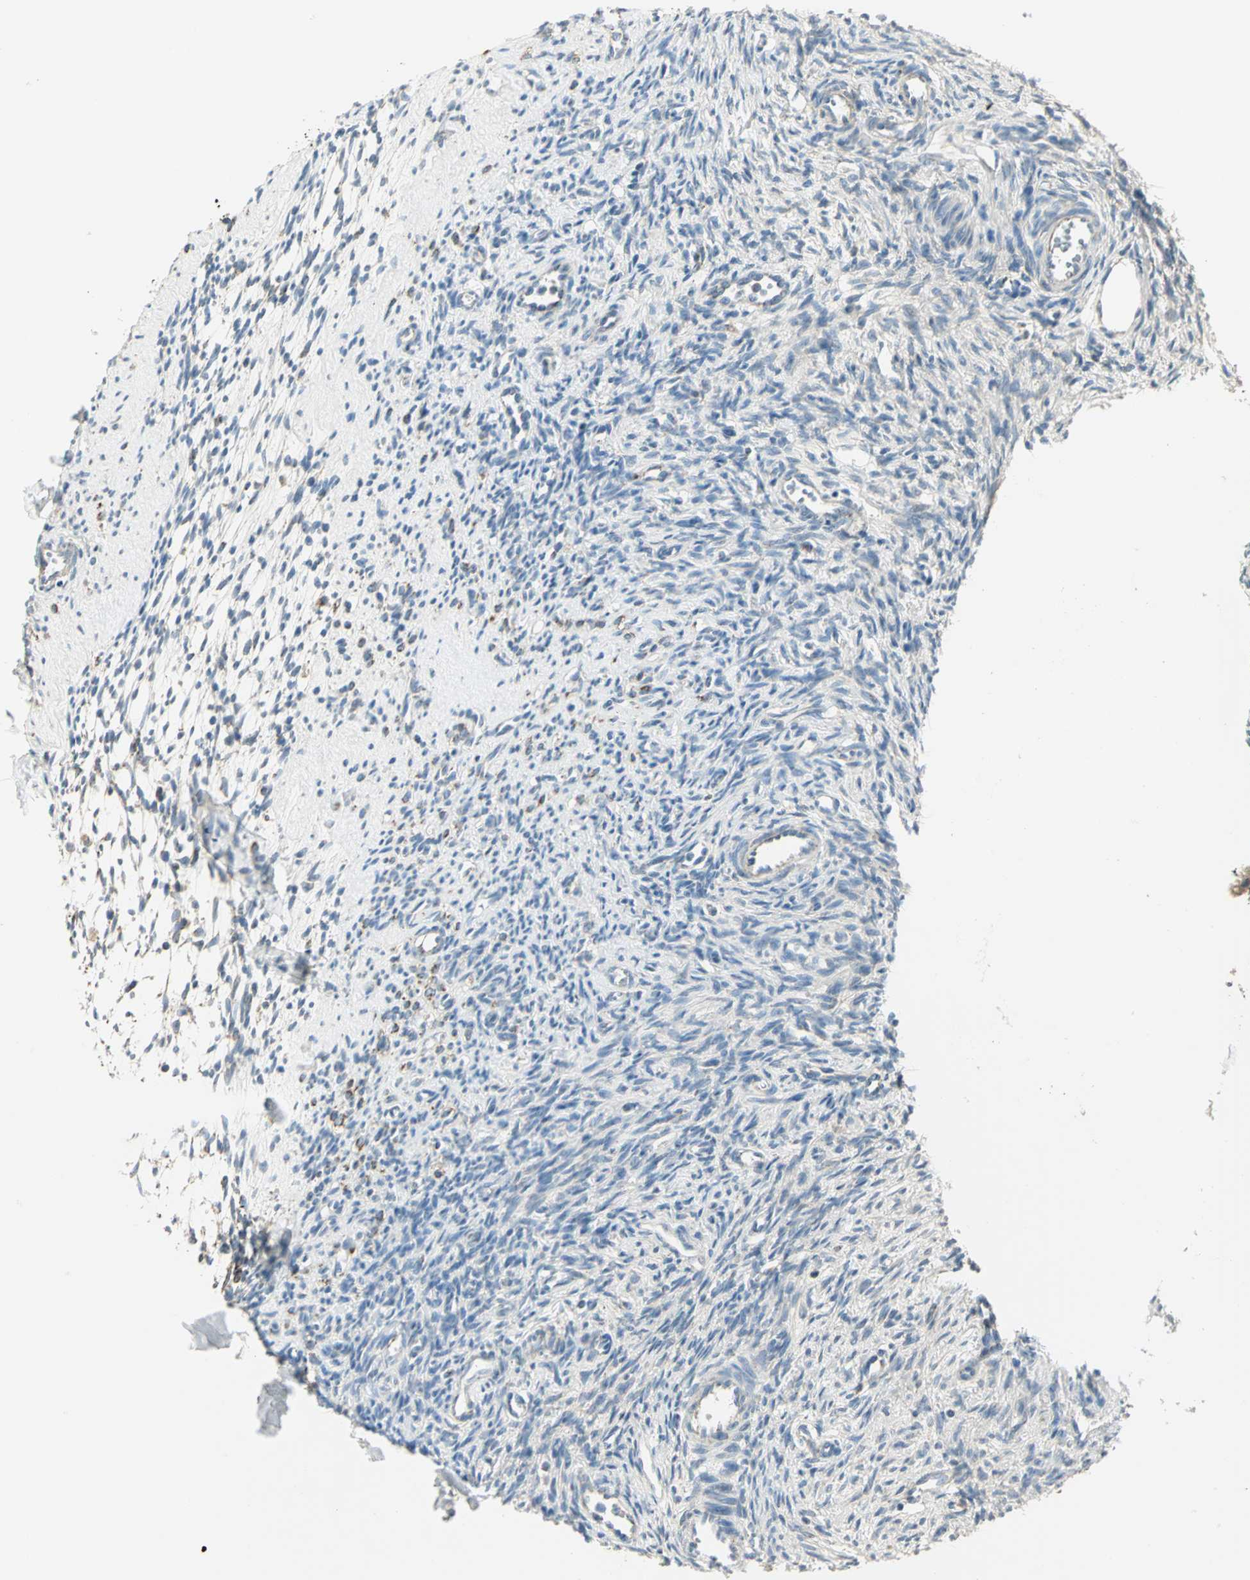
{"staining": {"intensity": "weak", "quantity": ">75%", "location": "cytoplasmic/membranous"}, "tissue": "ovary", "cell_type": "Follicle cells", "image_type": "normal", "snomed": [{"axis": "morphology", "description": "Normal tissue, NOS"}, {"axis": "topography", "description": "Ovary"}], "caption": "Immunohistochemical staining of normal ovary displays weak cytoplasmic/membranous protein expression in approximately >75% of follicle cells. The staining is performed using DAB brown chromogen to label protein expression. The nuclei are counter-stained blue using hematoxylin.", "gene": "ACADM", "patient": {"sex": "female", "age": 33}}